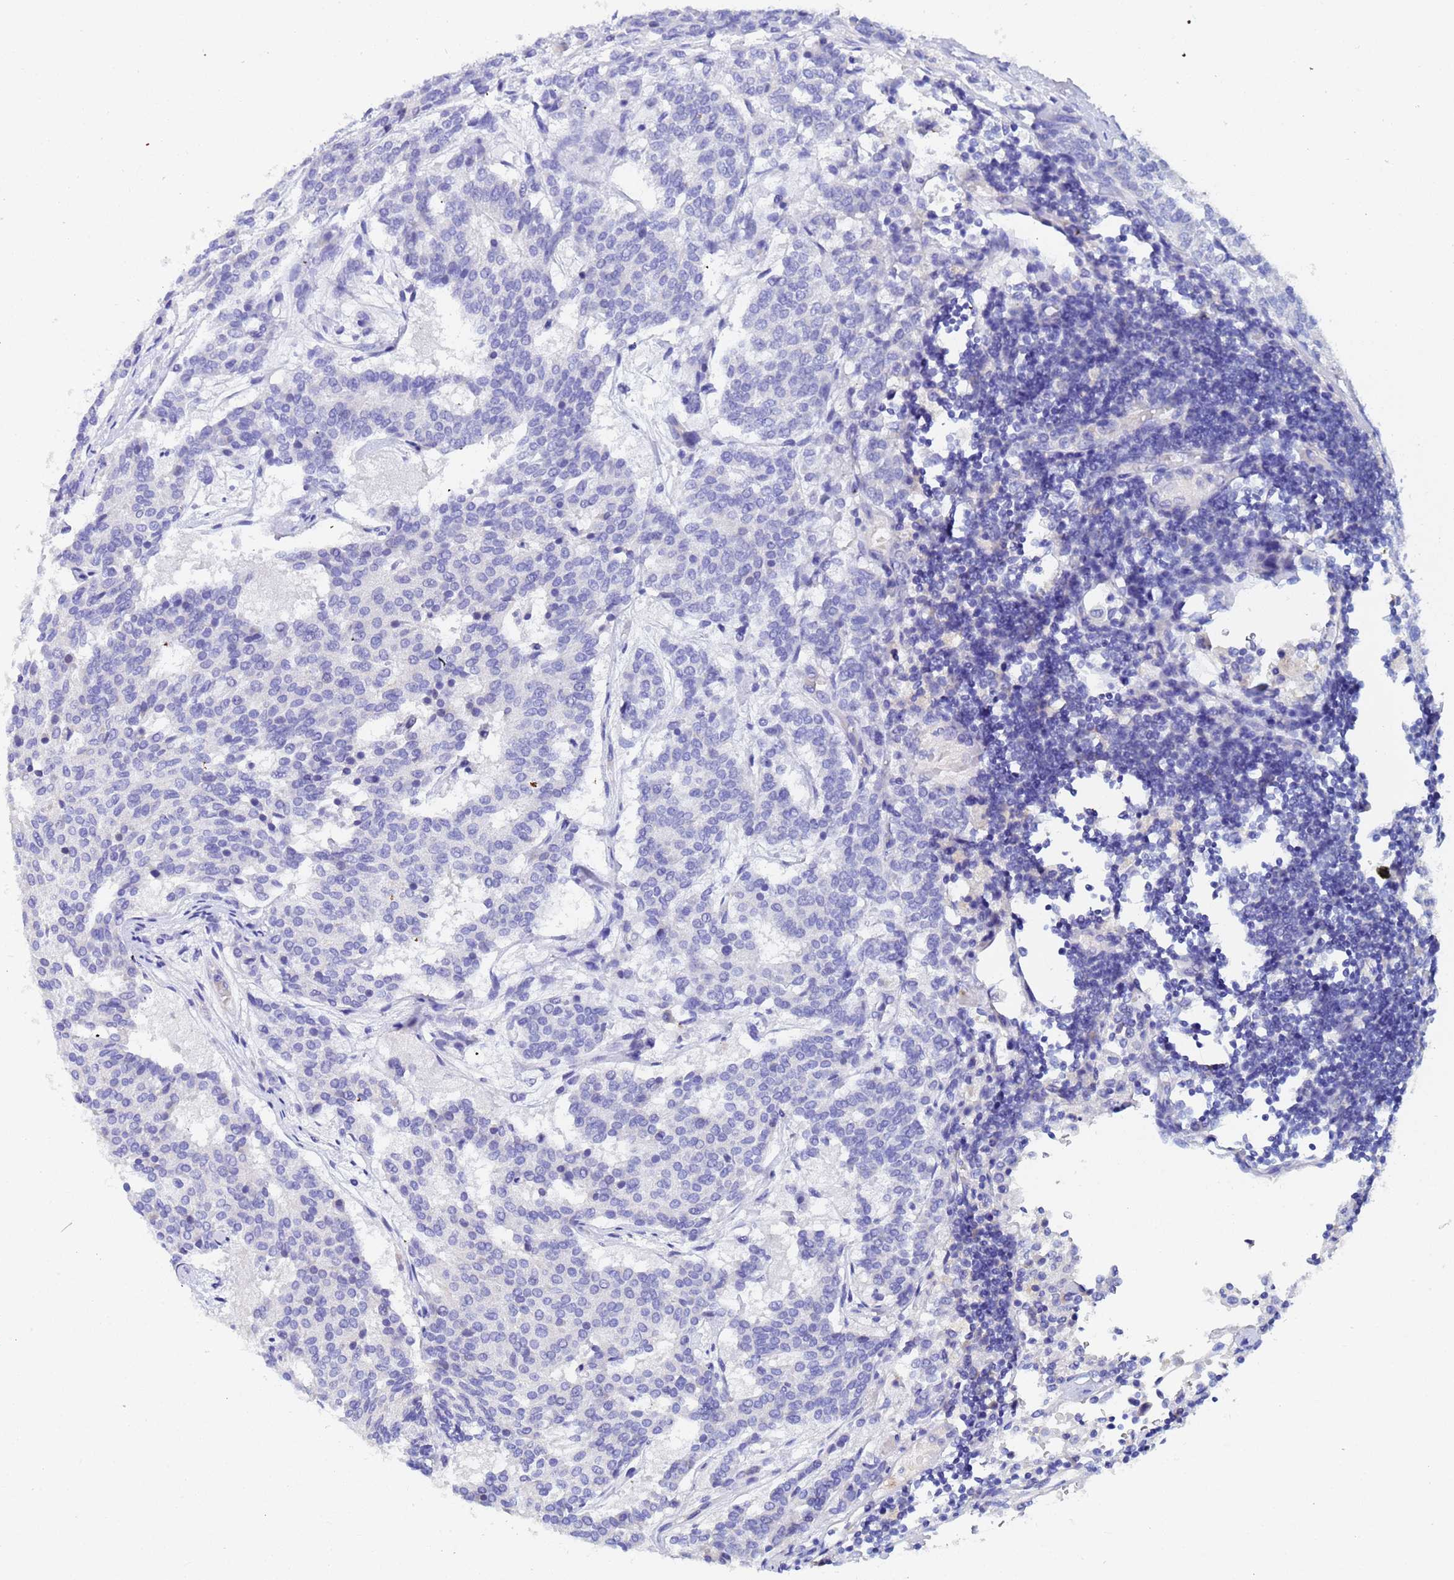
{"staining": {"intensity": "negative", "quantity": "none", "location": "none"}, "tissue": "carcinoid", "cell_type": "Tumor cells", "image_type": "cancer", "snomed": [{"axis": "morphology", "description": "Carcinoid, malignant, NOS"}, {"axis": "topography", "description": "Pancreas"}], "caption": "Tumor cells show no significant staining in carcinoid (malignant).", "gene": "UBE2O", "patient": {"sex": "female", "age": 54}}